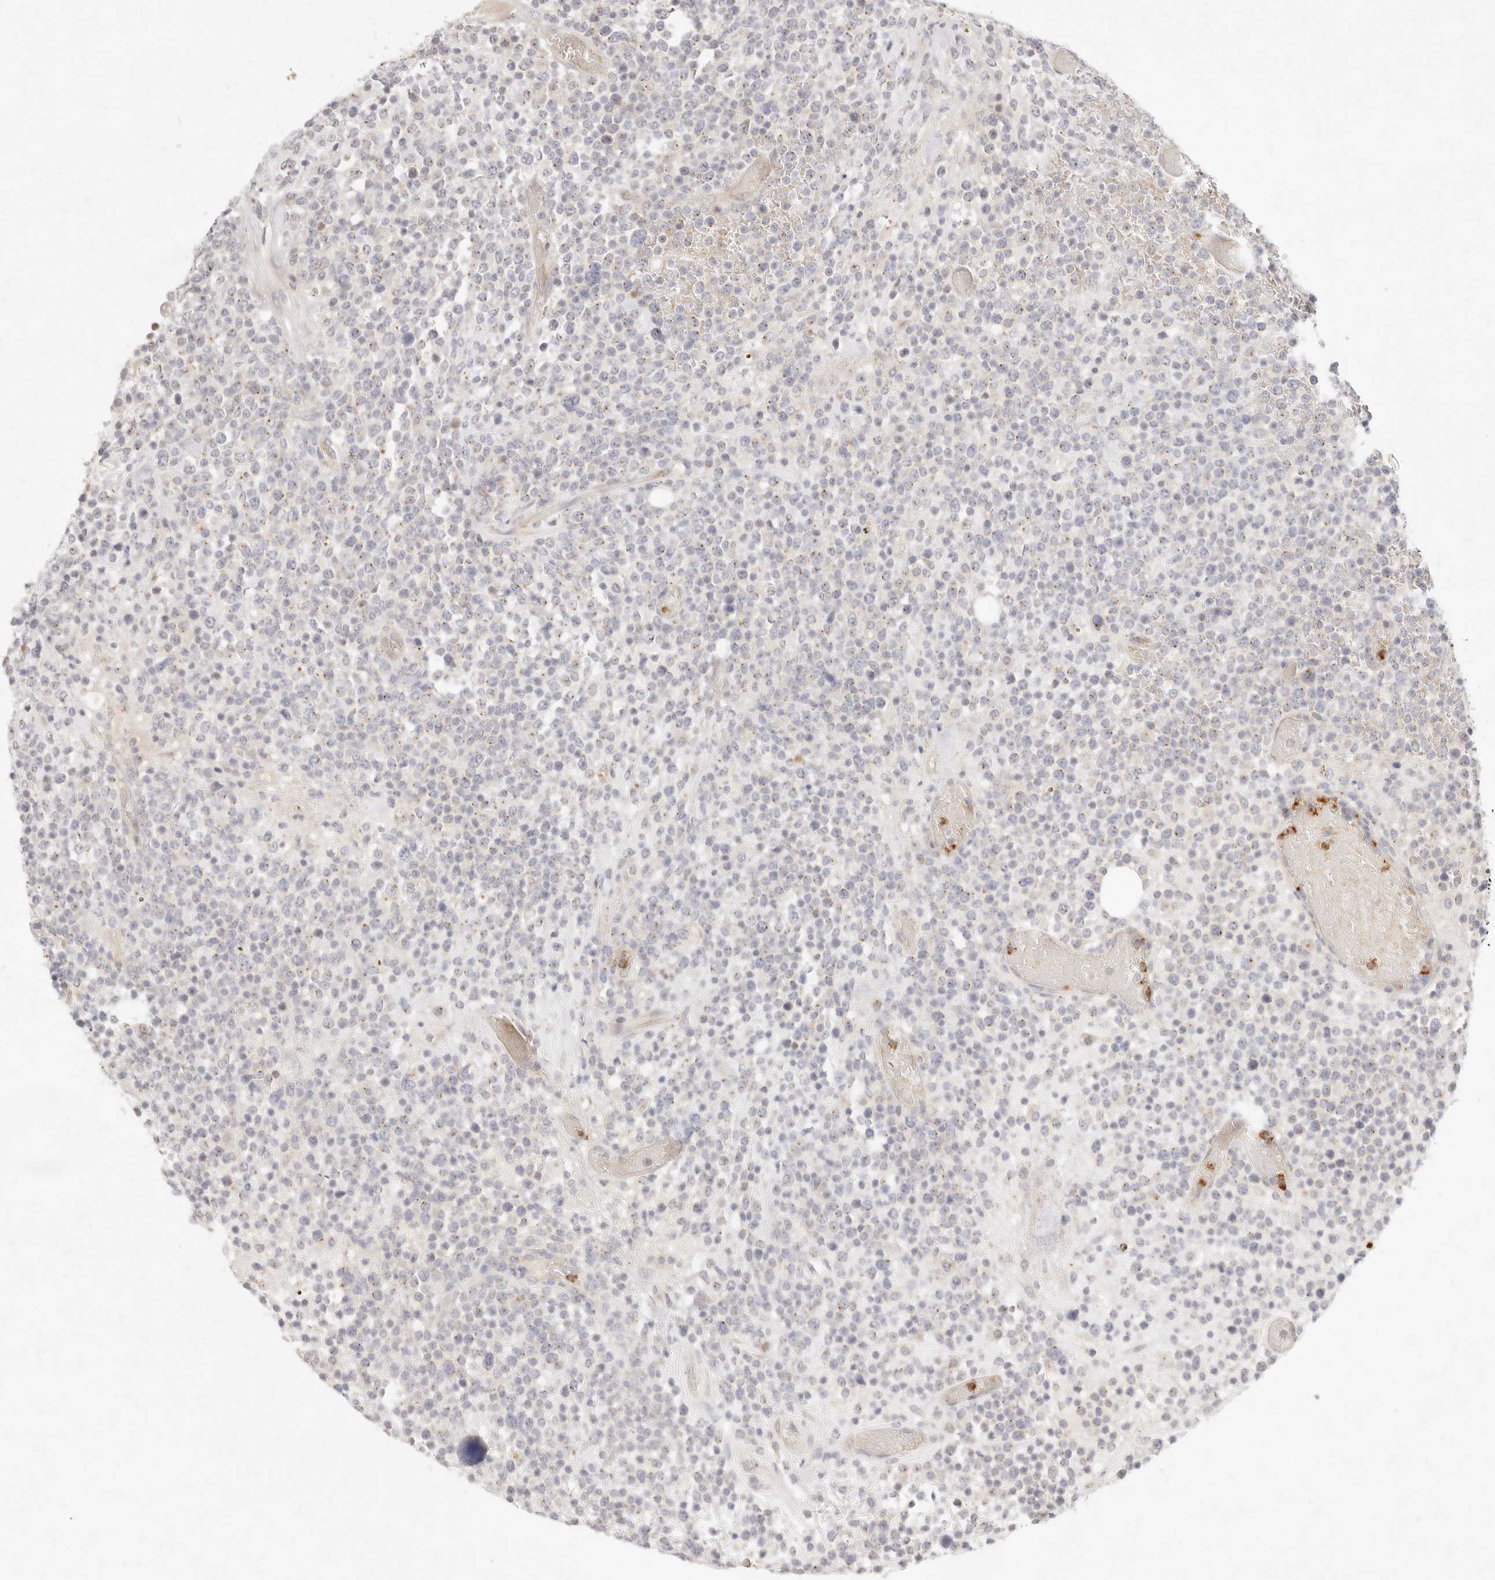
{"staining": {"intensity": "negative", "quantity": "none", "location": "none"}, "tissue": "lymphoma", "cell_type": "Tumor cells", "image_type": "cancer", "snomed": [{"axis": "morphology", "description": "Malignant lymphoma, non-Hodgkin's type, High grade"}, {"axis": "topography", "description": "Colon"}], "caption": "The immunohistochemistry micrograph has no significant expression in tumor cells of malignant lymphoma, non-Hodgkin's type (high-grade) tissue.", "gene": "ASCL3", "patient": {"sex": "female", "age": 53}}